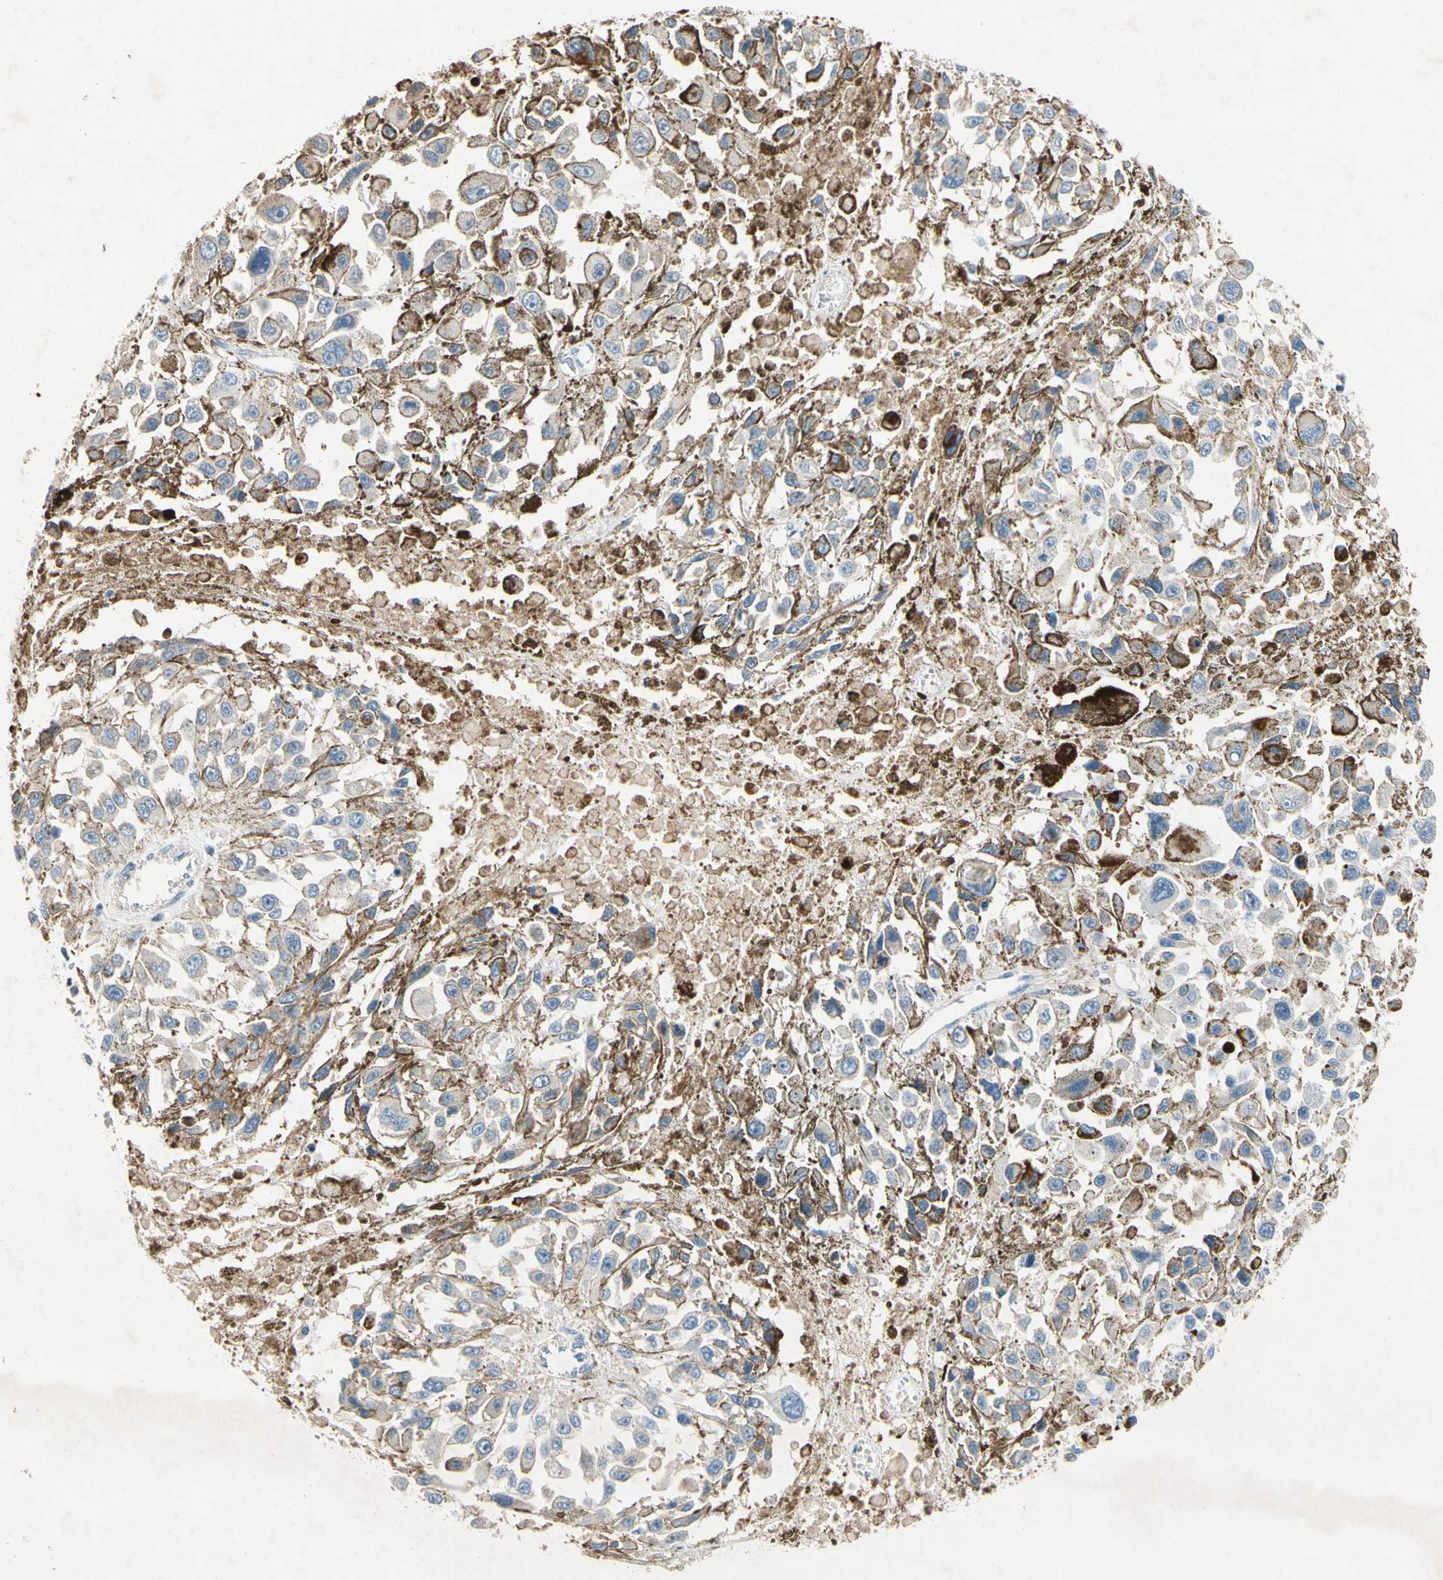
{"staining": {"intensity": "negative", "quantity": "none", "location": "none"}, "tissue": "melanoma", "cell_type": "Tumor cells", "image_type": "cancer", "snomed": [{"axis": "morphology", "description": "Malignant melanoma, Metastatic site"}, {"axis": "topography", "description": "Lymph node"}], "caption": "An image of malignant melanoma (metastatic site) stained for a protein exhibits no brown staining in tumor cells. Nuclei are stained in blue.", "gene": "NDFIP2", "patient": {"sex": "male", "age": 59}}